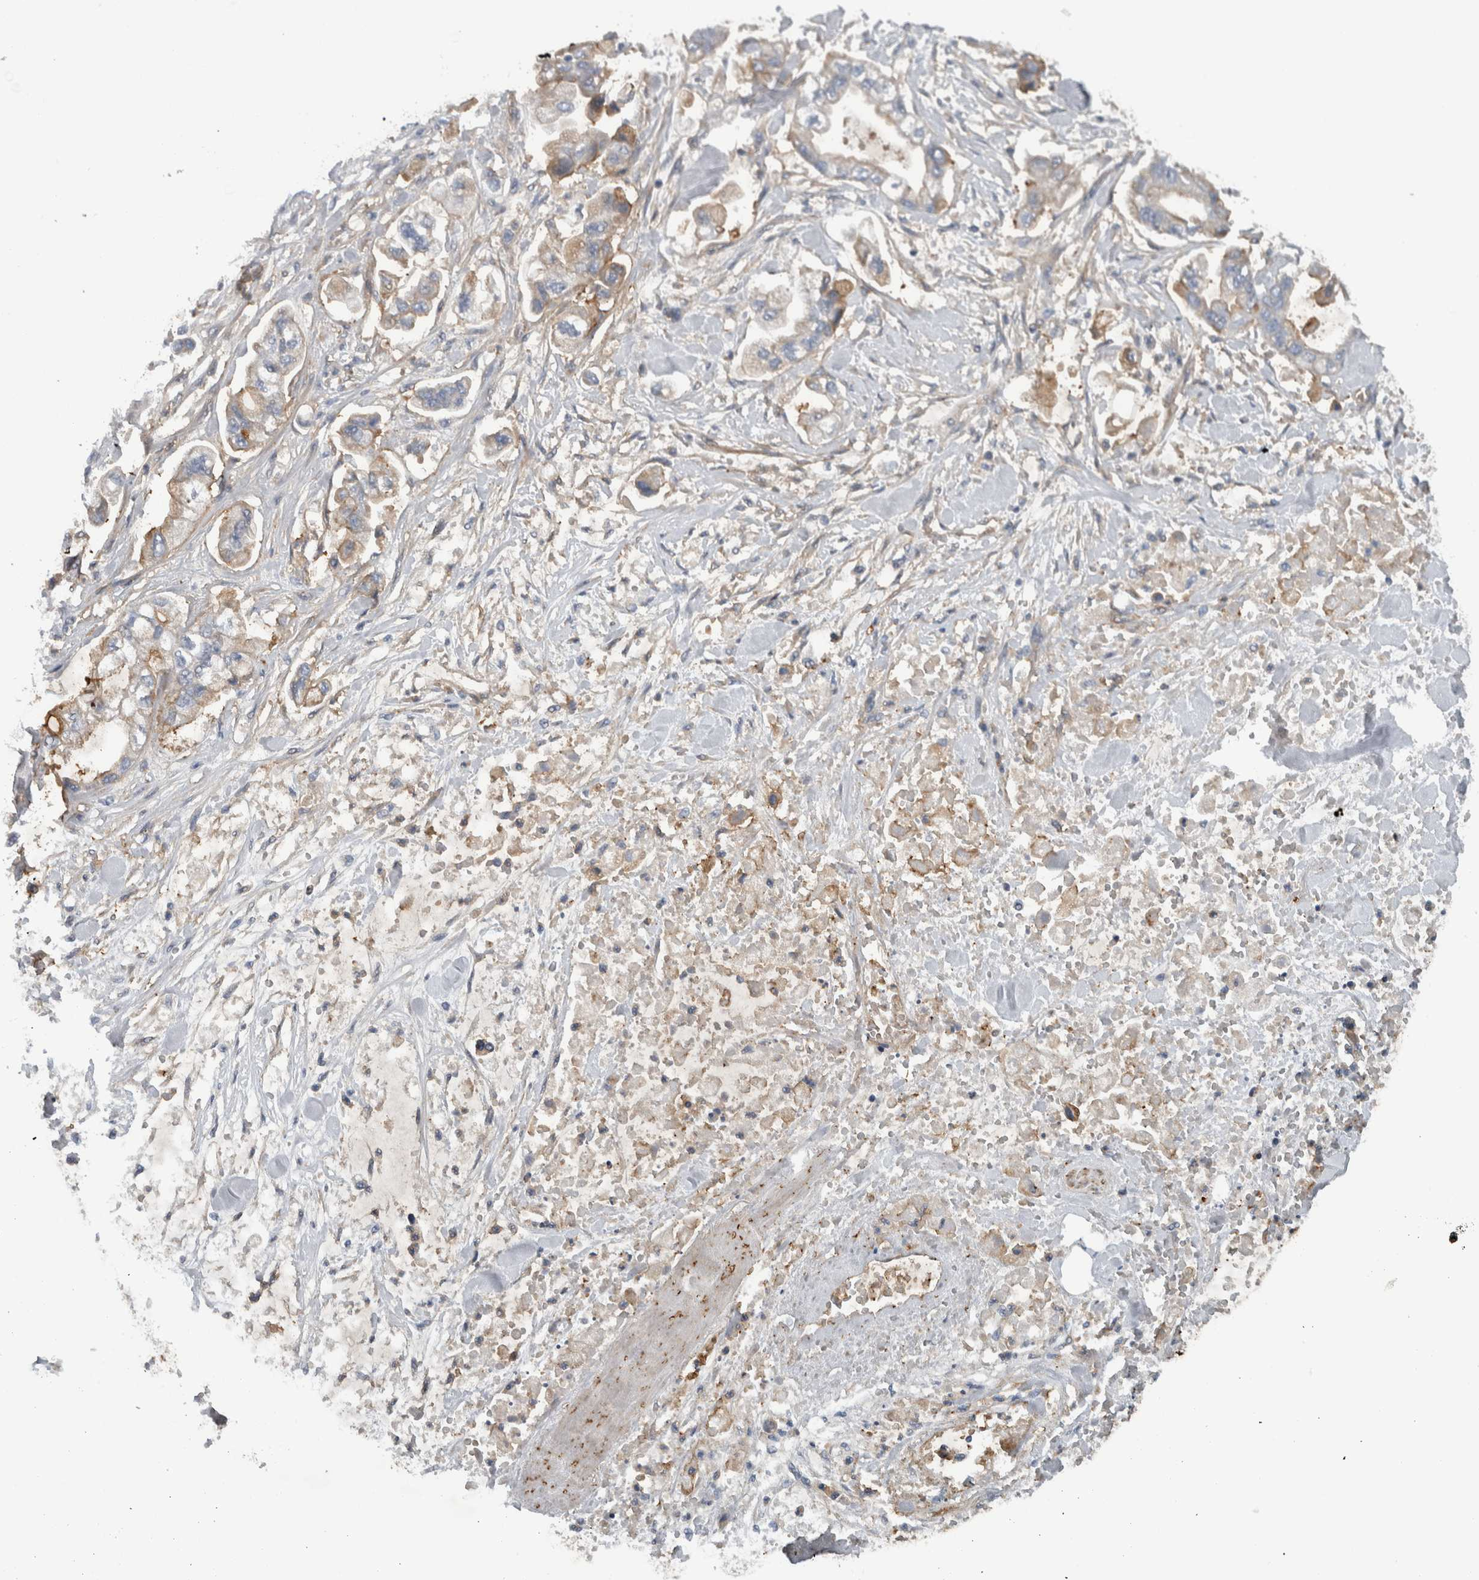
{"staining": {"intensity": "weak", "quantity": "25%-75%", "location": "cytoplasmic/membranous"}, "tissue": "stomach cancer", "cell_type": "Tumor cells", "image_type": "cancer", "snomed": [{"axis": "morphology", "description": "Normal tissue, NOS"}, {"axis": "morphology", "description": "Adenocarcinoma, NOS"}, {"axis": "topography", "description": "Stomach"}], "caption": "A brown stain shows weak cytoplasmic/membranous expression of a protein in stomach adenocarcinoma tumor cells.", "gene": "CD59", "patient": {"sex": "male", "age": 62}}